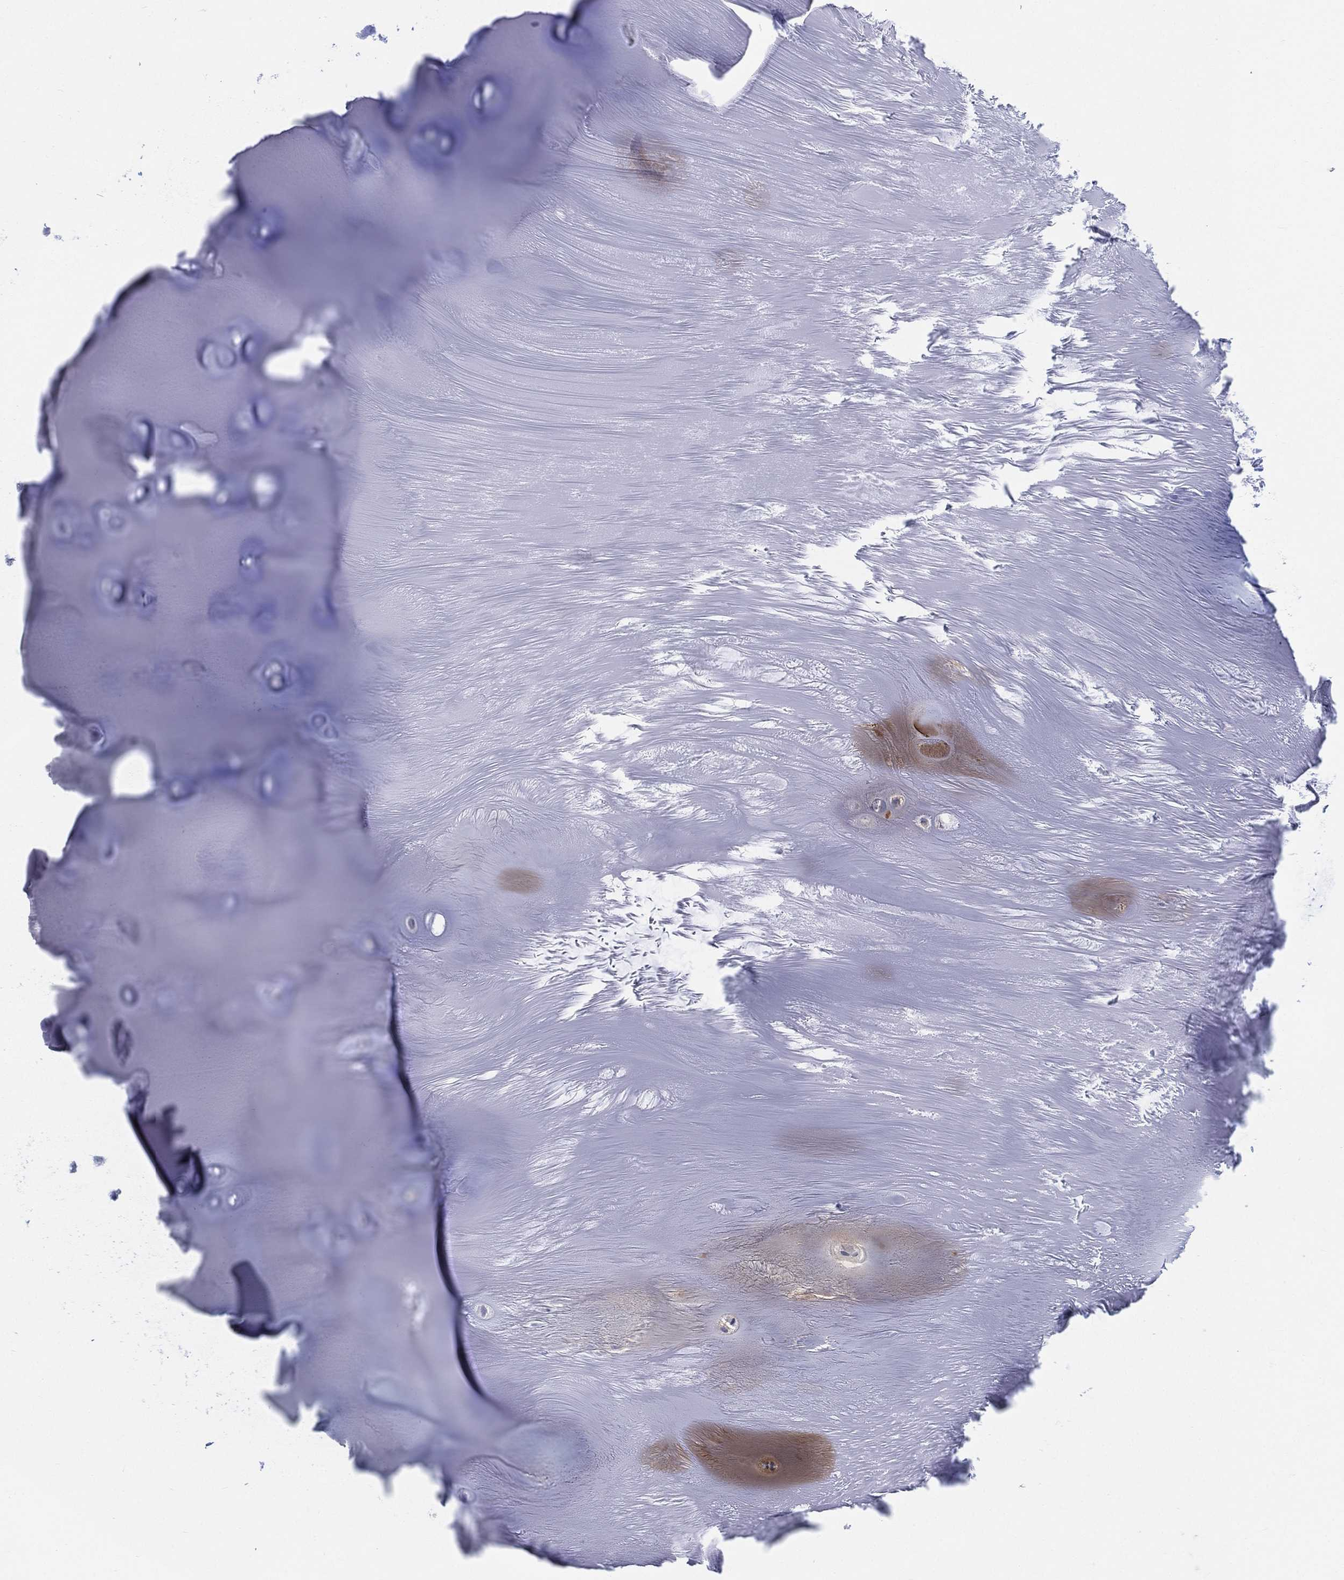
{"staining": {"intensity": "negative", "quantity": "none", "location": "none"}, "tissue": "adipose tissue", "cell_type": "Adipocytes", "image_type": "normal", "snomed": [{"axis": "morphology", "description": "Normal tissue, NOS"}, {"axis": "topography", "description": "Cartilage tissue"}], "caption": "Immunohistochemical staining of normal human adipose tissue displays no significant expression in adipocytes.", "gene": "AKAP3", "patient": {"sex": "male", "age": 81}}